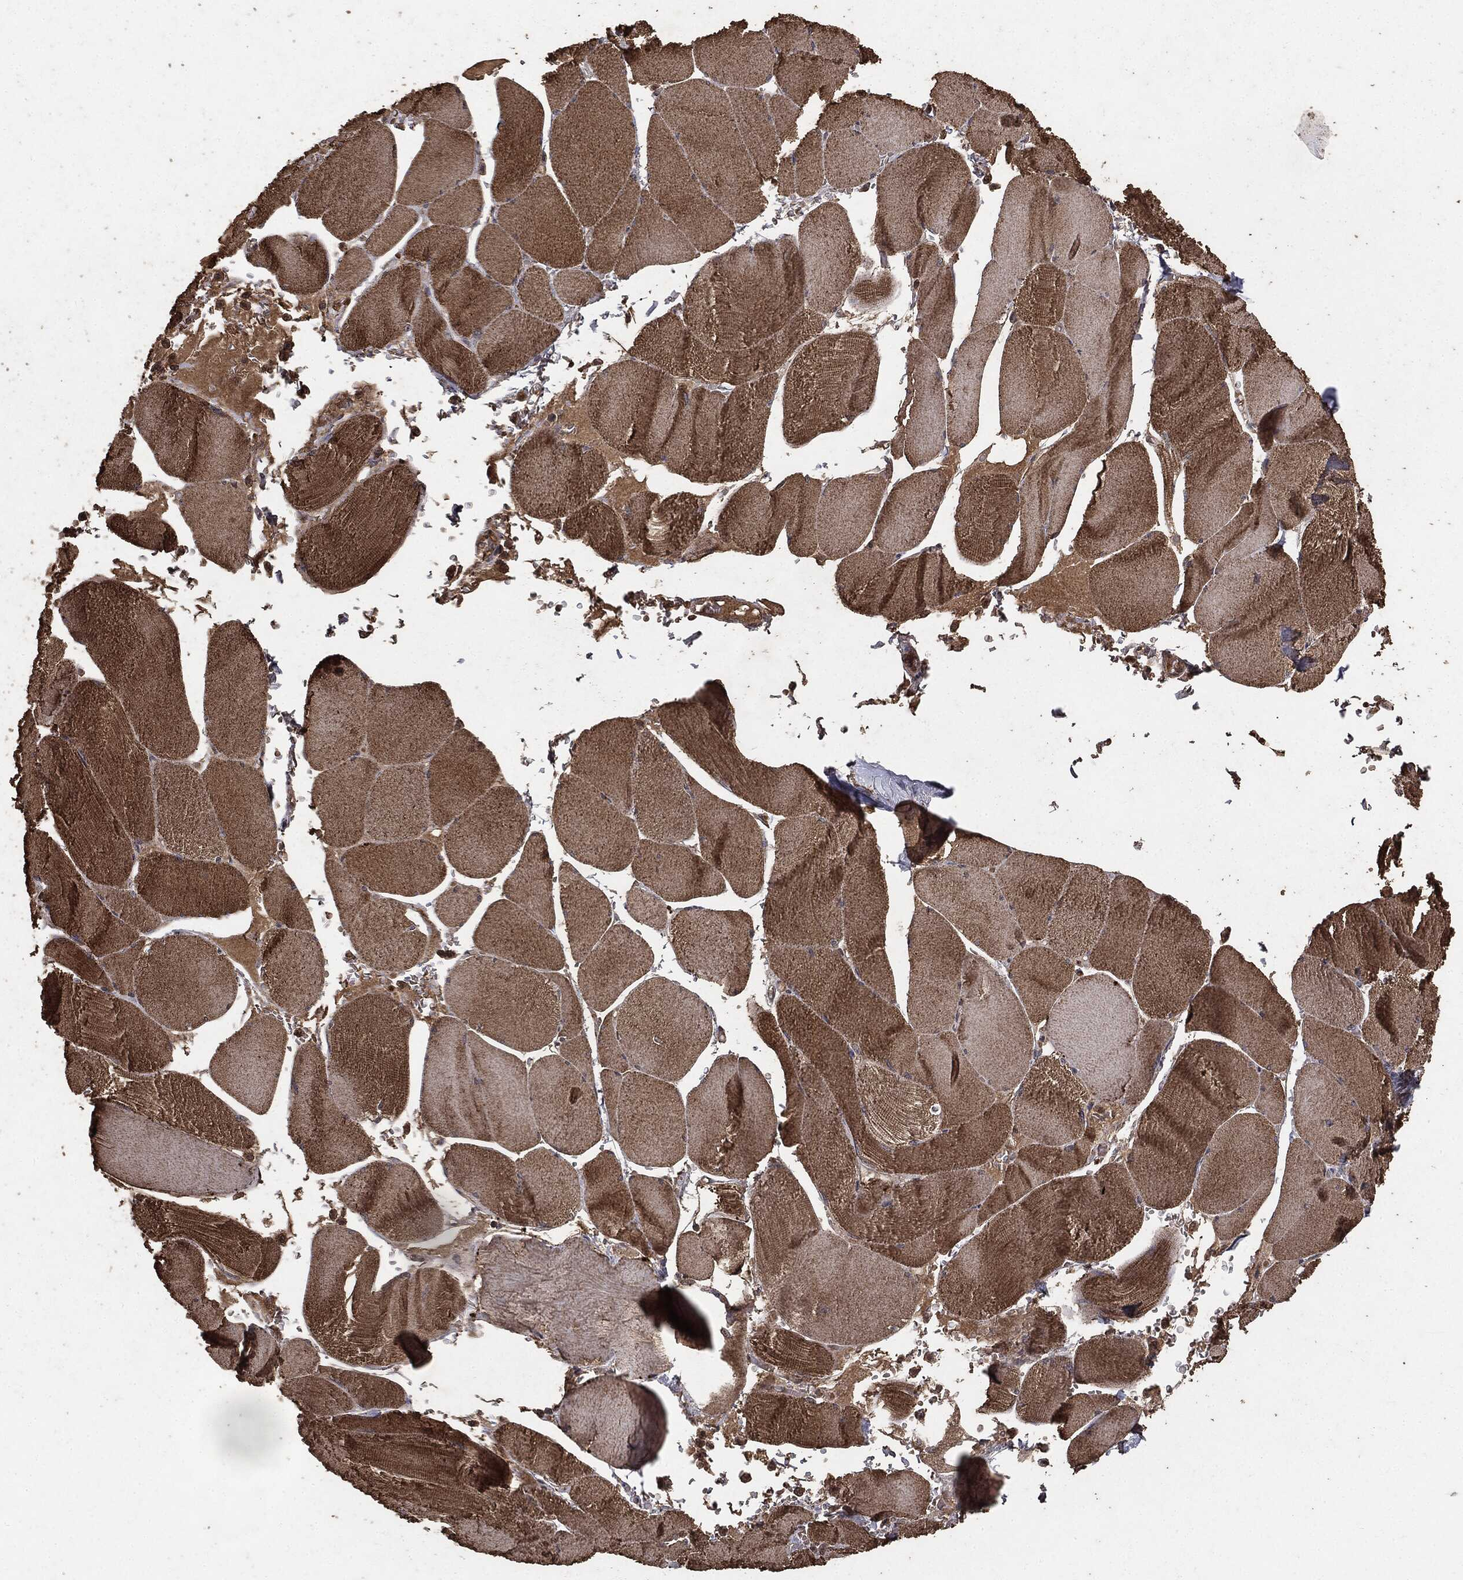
{"staining": {"intensity": "moderate", "quantity": "25%-75%", "location": "cytoplasmic/membranous"}, "tissue": "skeletal muscle", "cell_type": "Myocytes", "image_type": "normal", "snomed": [{"axis": "morphology", "description": "Normal tissue, NOS"}, {"axis": "topography", "description": "Skeletal muscle"}], "caption": "This image displays IHC staining of unremarkable human skeletal muscle, with medium moderate cytoplasmic/membranous staining in approximately 25%-75% of myocytes.", "gene": "NME1", "patient": {"sex": "male", "age": 56}}